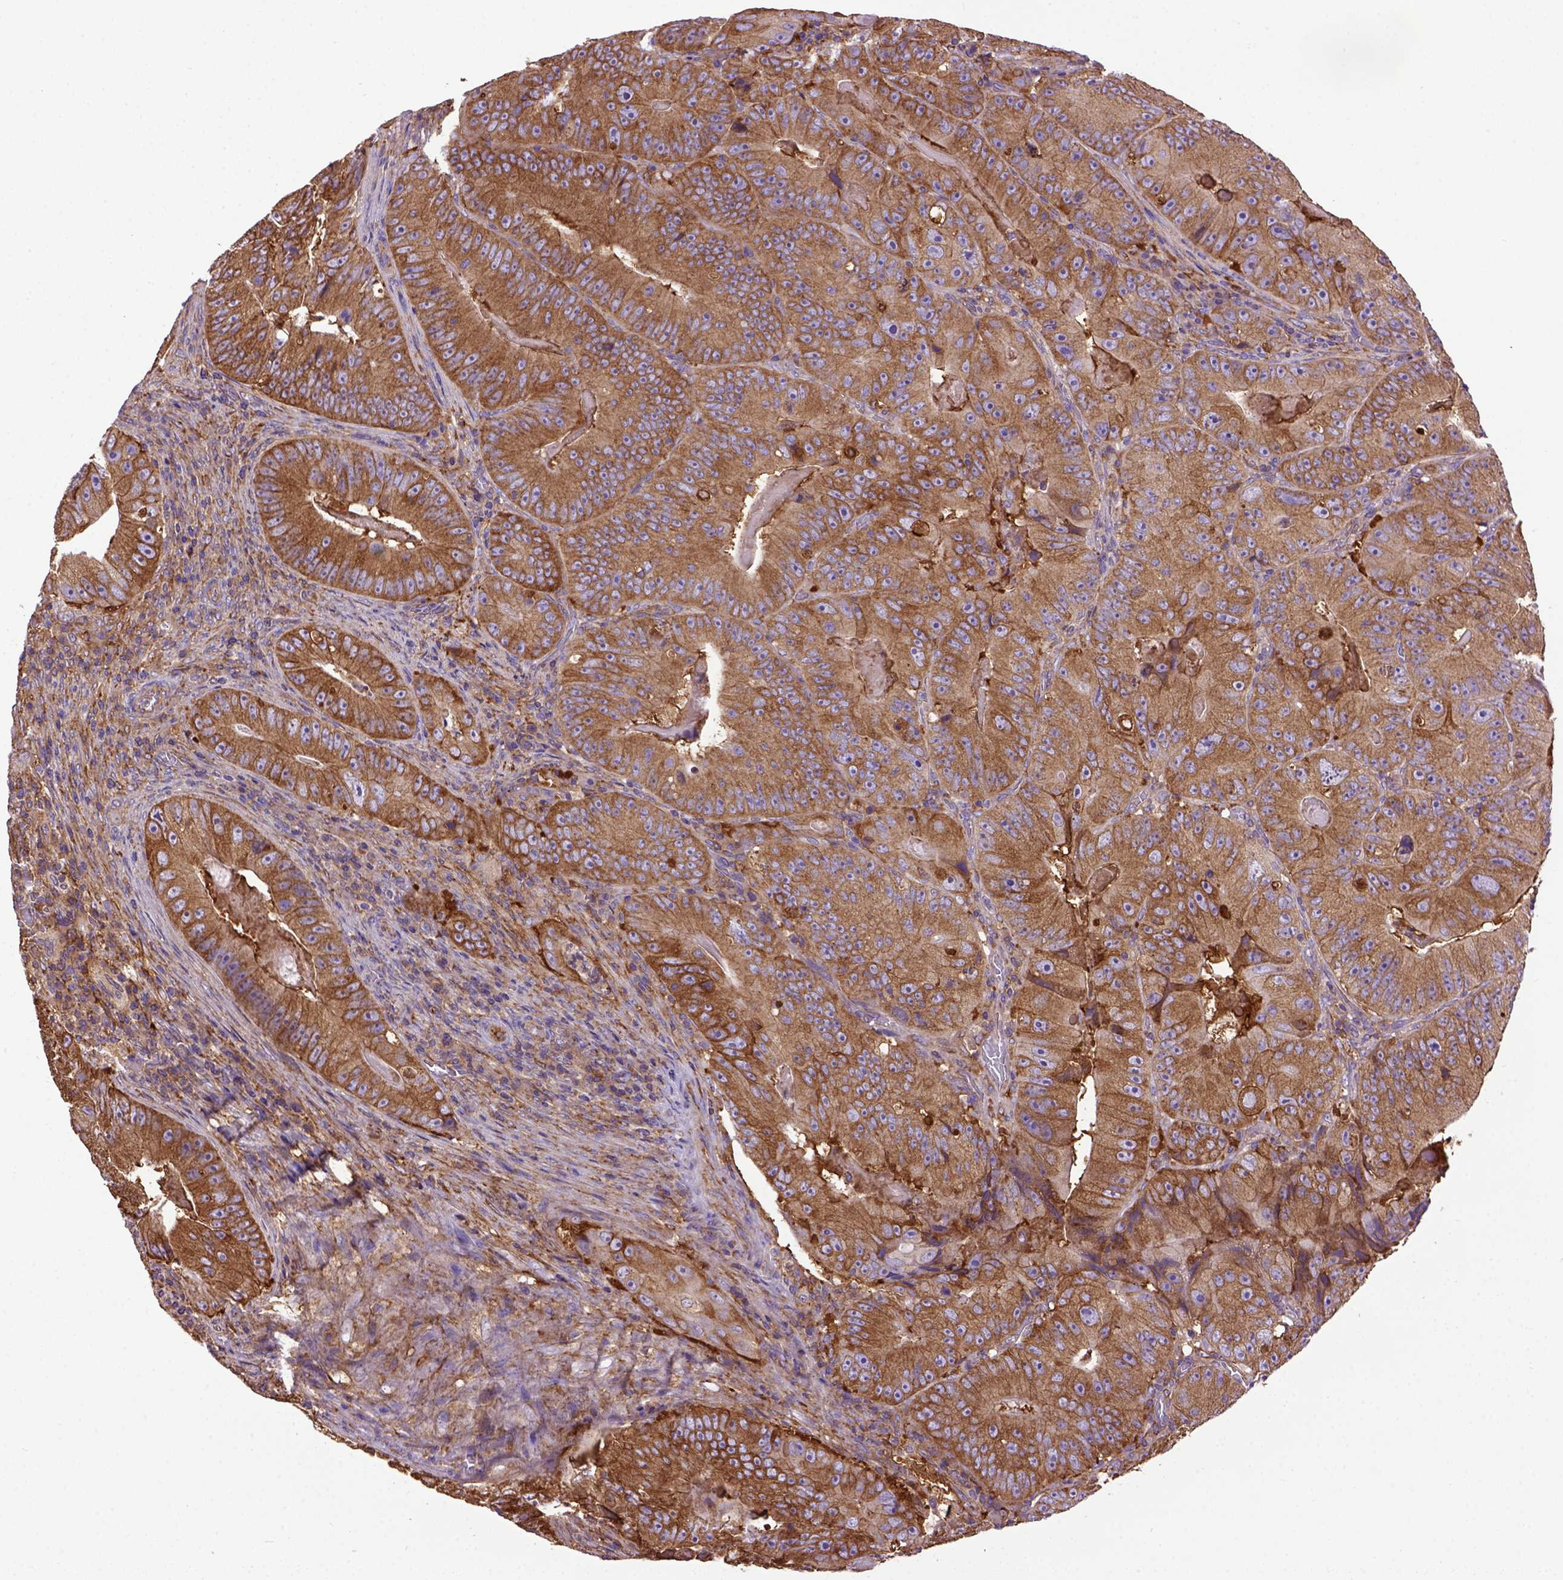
{"staining": {"intensity": "strong", "quantity": ">75%", "location": "cytoplasmic/membranous"}, "tissue": "colorectal cancer", "cell_type": "Tumor cells", "image_type": "cancer", "snomed": [{"axis": "morphology", "description": "Adenocarcinoma, NOS"}, {"axis": "topography", "description": "Colon"}], "caption": "Immunohistochemistry (IHC) micrograph of colorectal adenocarcinoma stained for a protein (brown), which reveals high levels of strong cytoplasmic/membranous staining in about >75% of tumor cells.", "gene": "MVP", "patient": {"sex": "female", "age": 86}}